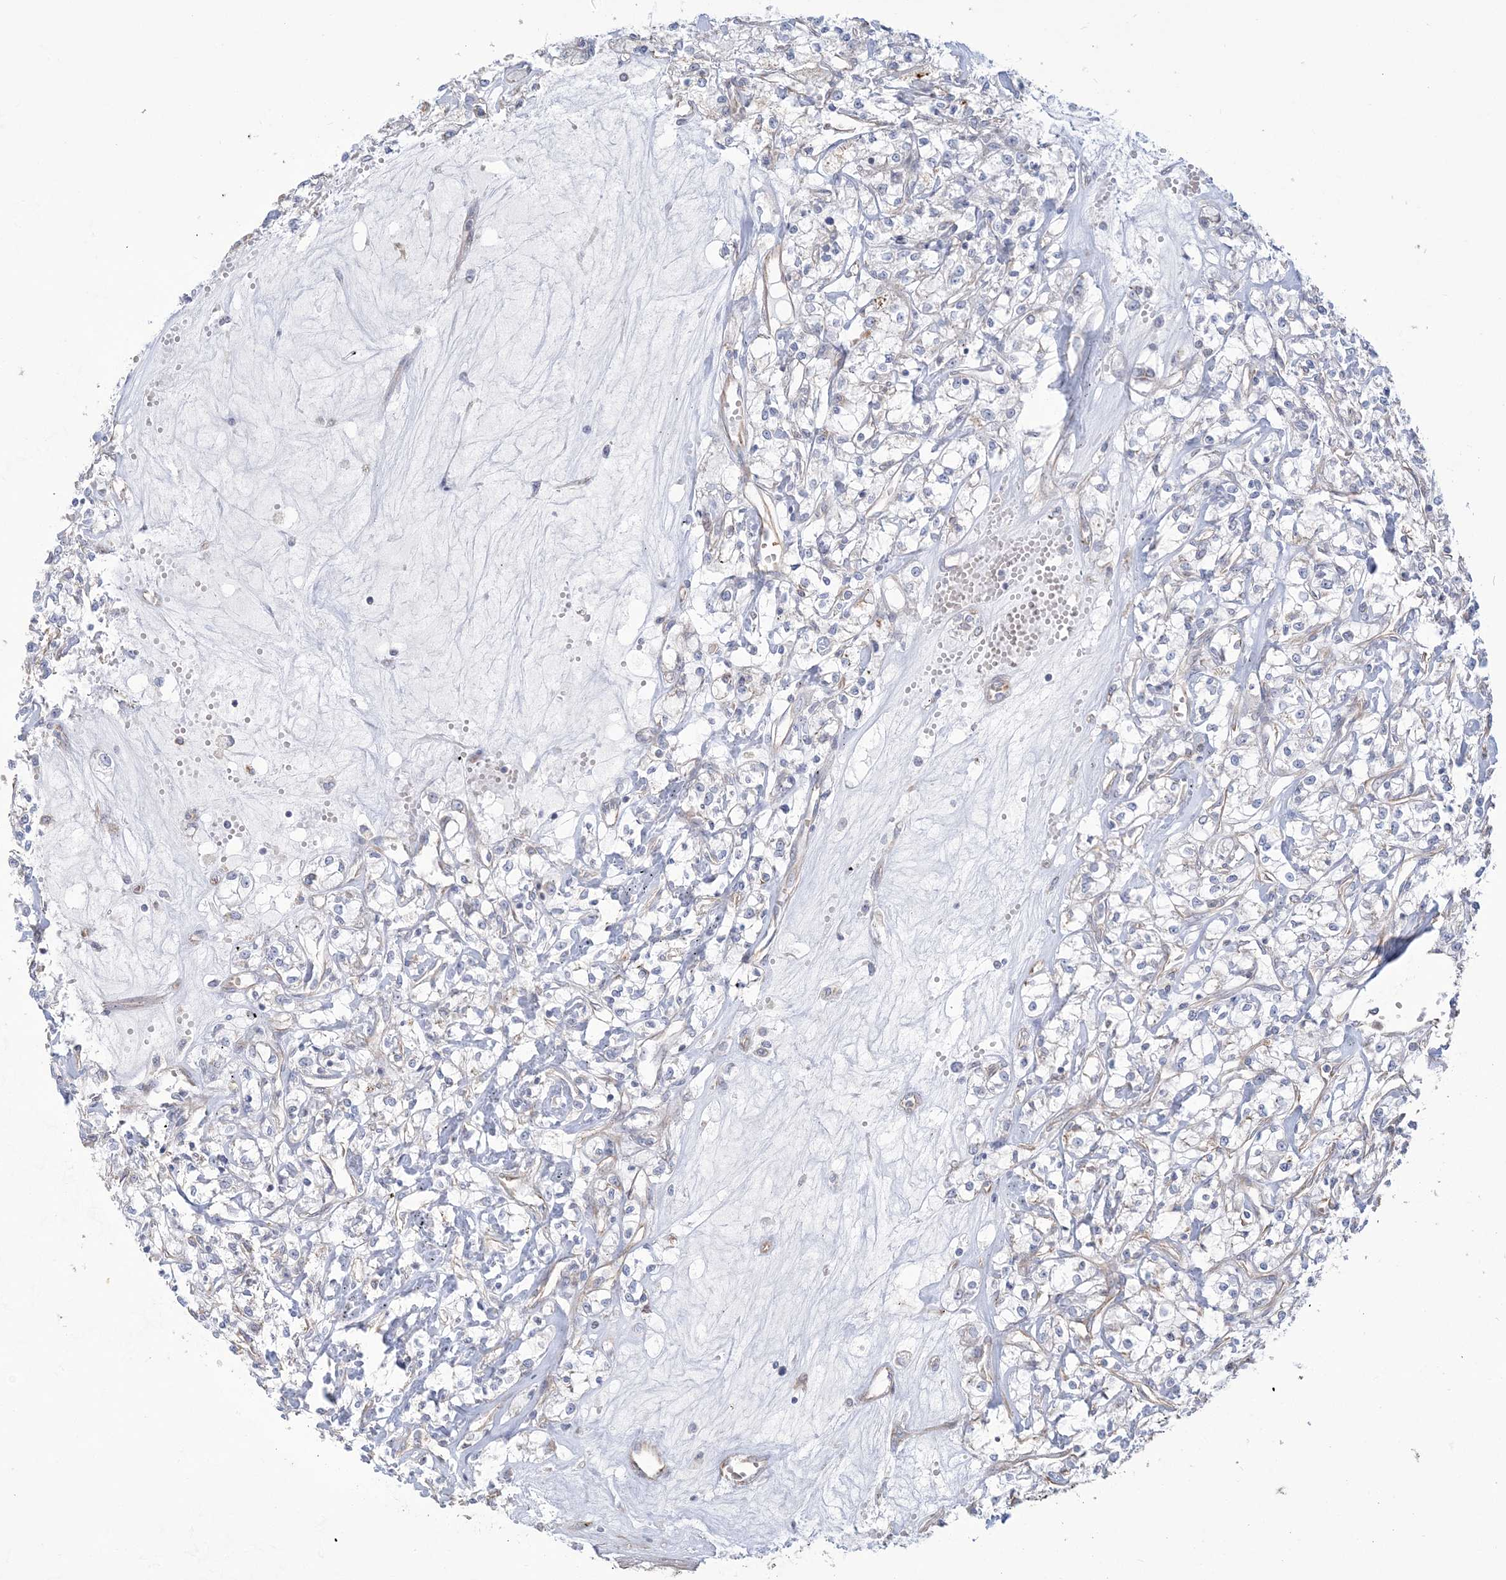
{"staining": {"intensity": "negative", "quantity": "none", "location": "none"}, "tissue": "renal cancer", "cell_type": "Tumor cells", "image_type": "cancer", "snomed": [{"axis": "morphology", "description": "Adenocarcinoma, NOS"}, {"axis": "topography", "description": "Kidney"}], "caption": "Protein analysis of adenocarcinoma (renal) reveals no significant expression in tumor cells. Brightfield microscopy of immunohistochemistry stained with DAB (3,3'-diaminobenzidine) (brown) and hematoxylin (blue), captured at high magnification.", "gene": "ZNF821", "patient": {"sex": "female", "age": 59}}